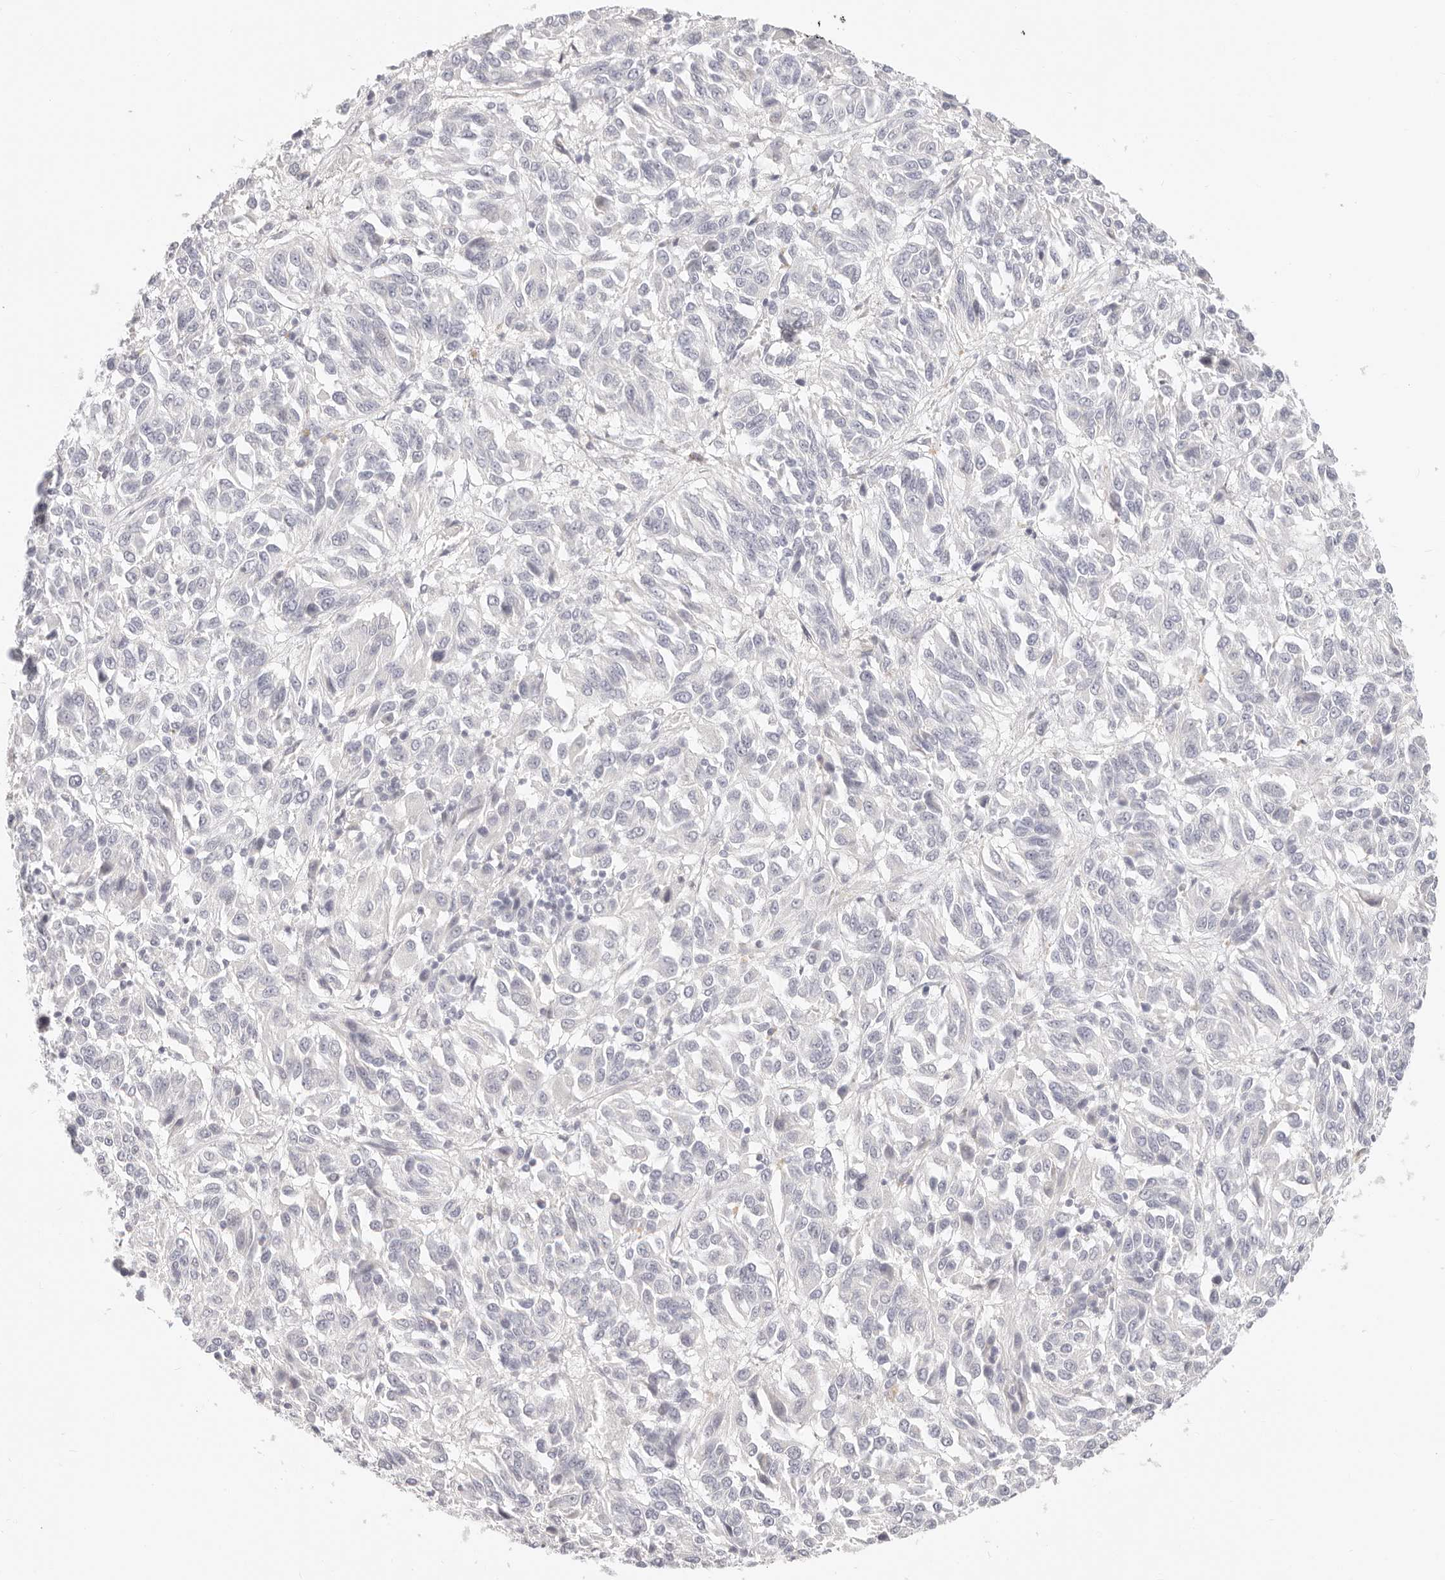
{"staining": {"intensity": "negative", "quantity": "none", "location": "none"}, "tissue": "melanoma", "cell_type": "Tumor cells", "image_type": "cancer", "snomed": [{"axis": "morphology", "description": "Malignant melanoma, Metastatic site"}, {"axis": "topography", "description": "Lung"}], "caption": "A high-resolution micrograph shows IHC staining of malignant melanoma (metastatic site), which displays no significant staining in tumor cells.", "gene": "ASCL1", "patient": {"sex": "male", "age": 64}}